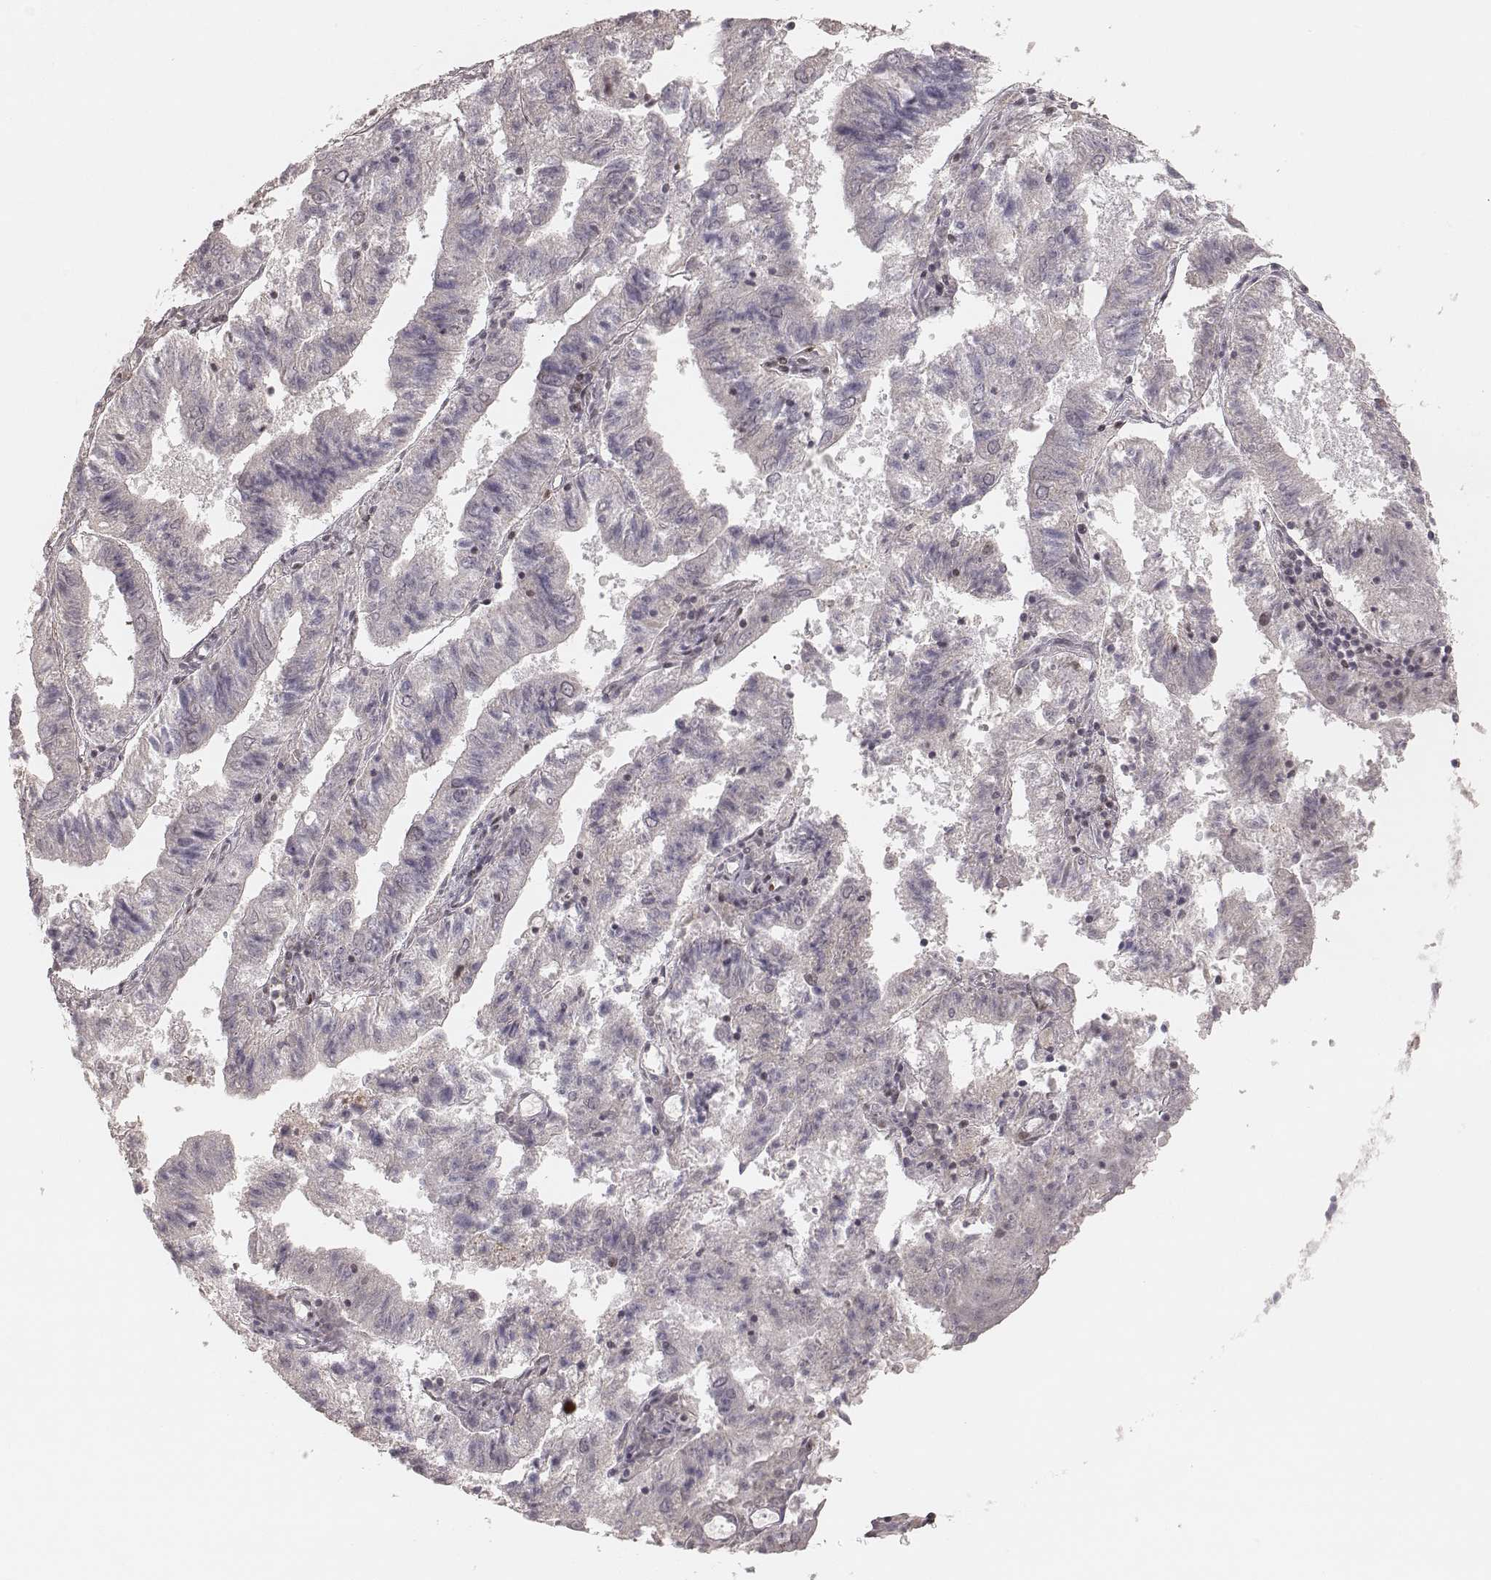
{"staining": {"intensity": "negative", "quantity": "none", "location": "none"}, "tissue": "endometrial cancer", "cell_type": "Tumor cells", "image_type": "cancer", "snomed": [{"axis": "morphology", "description": "Adenocarcinoma, NOS"}, {"axis": "topography", "description": "Endometrium"}], "caption": "An IHC image of endometrial adenocarcinoma is shown. There is no staining in tumor cells of endometrial adenocarcinoma.", "gene": "HNRNPC", "patient": {"sex": "female", "age": 82}}